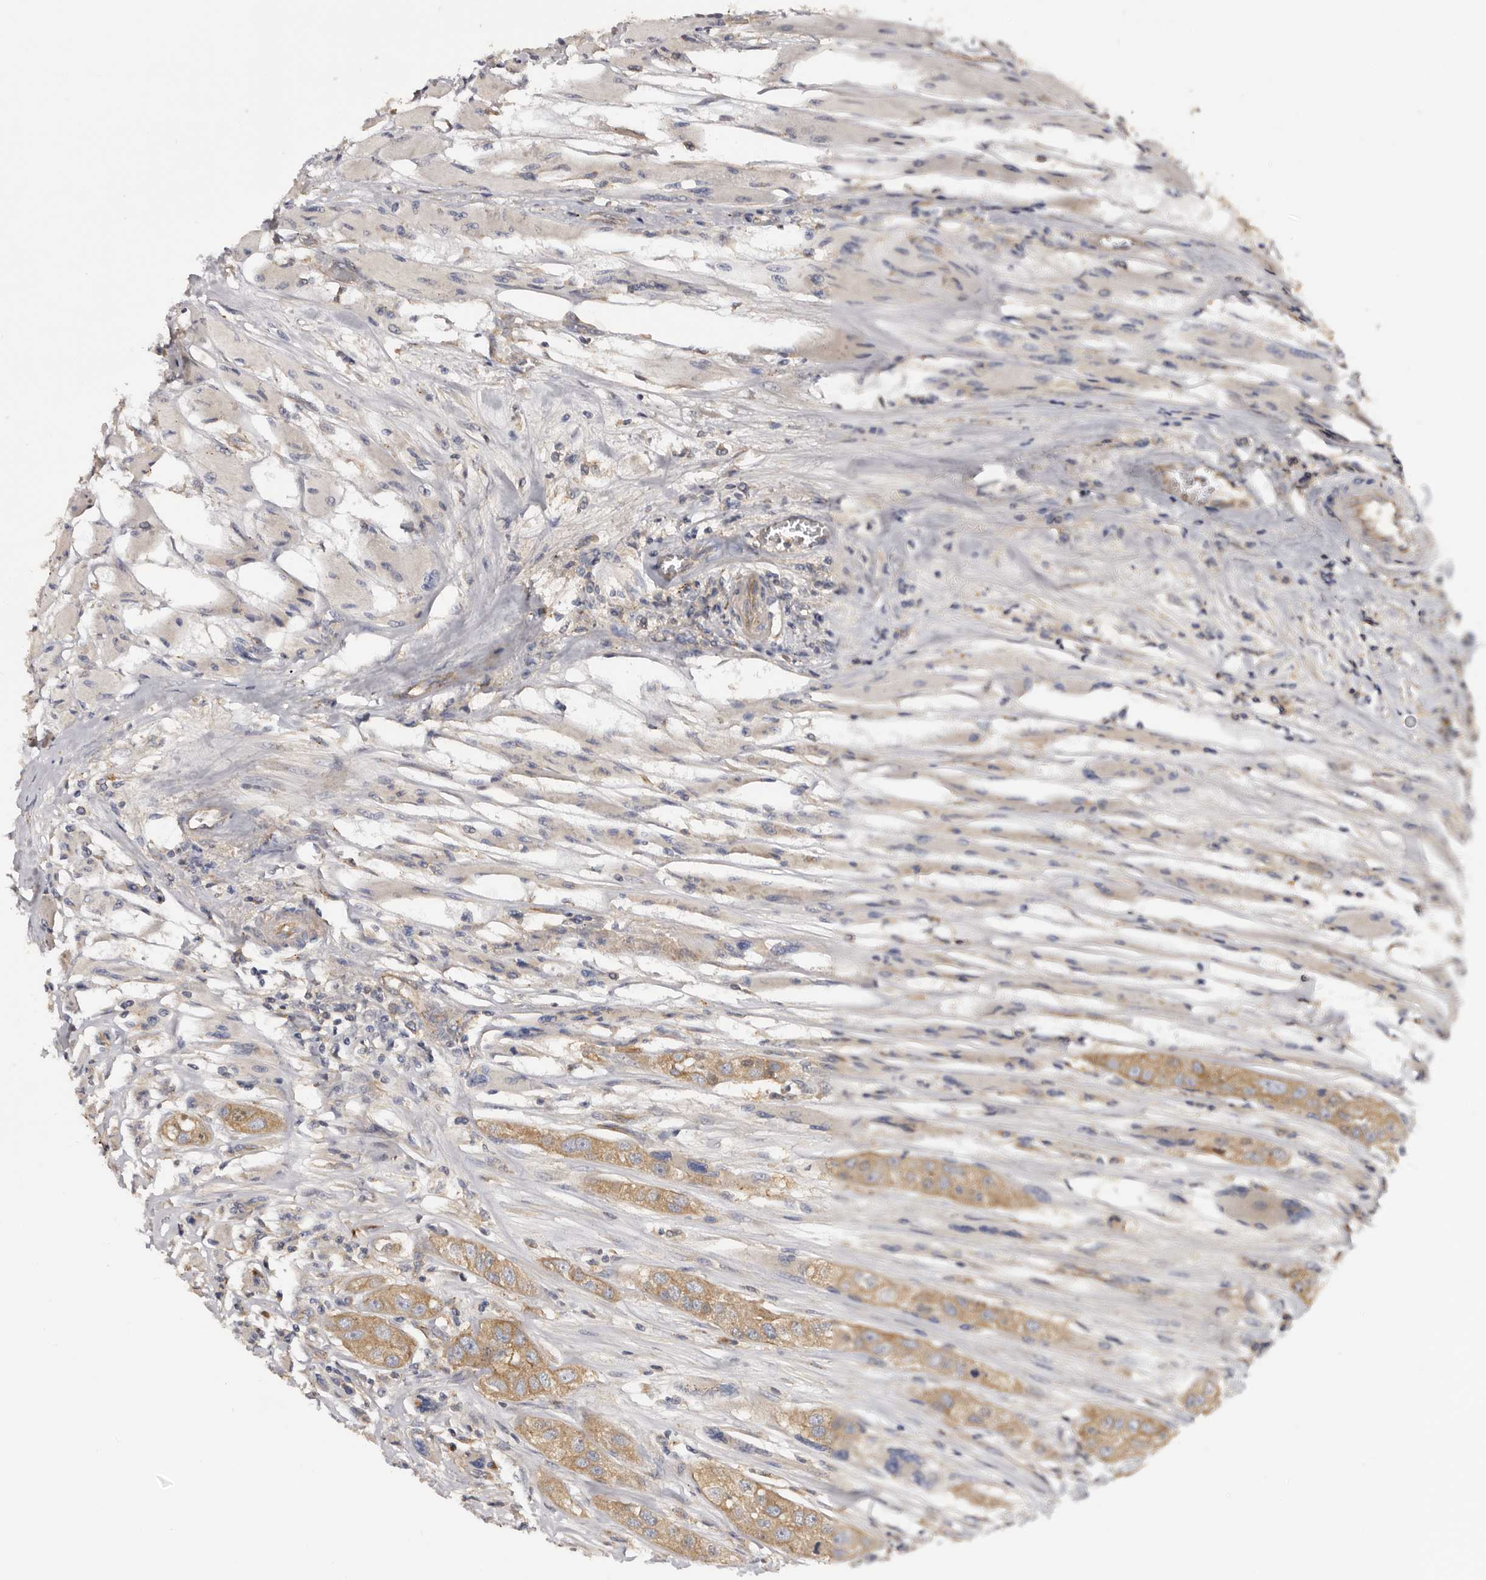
{"staining": {"intensity": "moderate", "quantity": ">75%", "location": "cytoplasmic/membranous"}, "tissue": "head and neck cancer", "cell_type": "Tumor cells", "image_type": "cancer", "snomed": [{"axis": "morphology", "description": "Normal tissue, NOS"}, {"axis": "morphology", "description": "Squamous cell carcinoma, NOS"}, {"axis": "topography", "description": "Skeletal muscle"}, {"axis": "topography", "description": "Head-Neck"}], "caption": "Immunohistochemistry (IHC) photomicrograph of neoplastic tissue: head and neck cancer stained using immunohistochemistry (IHC) exhibits medium levels of moderate protein expression localized specifically in the cytoplasmic/membranous of tumor cells, appearing as a cytoplasmic/membranous brown color.", "gene": "INKA2", "patient": {"sex": "male", "age": 51}}